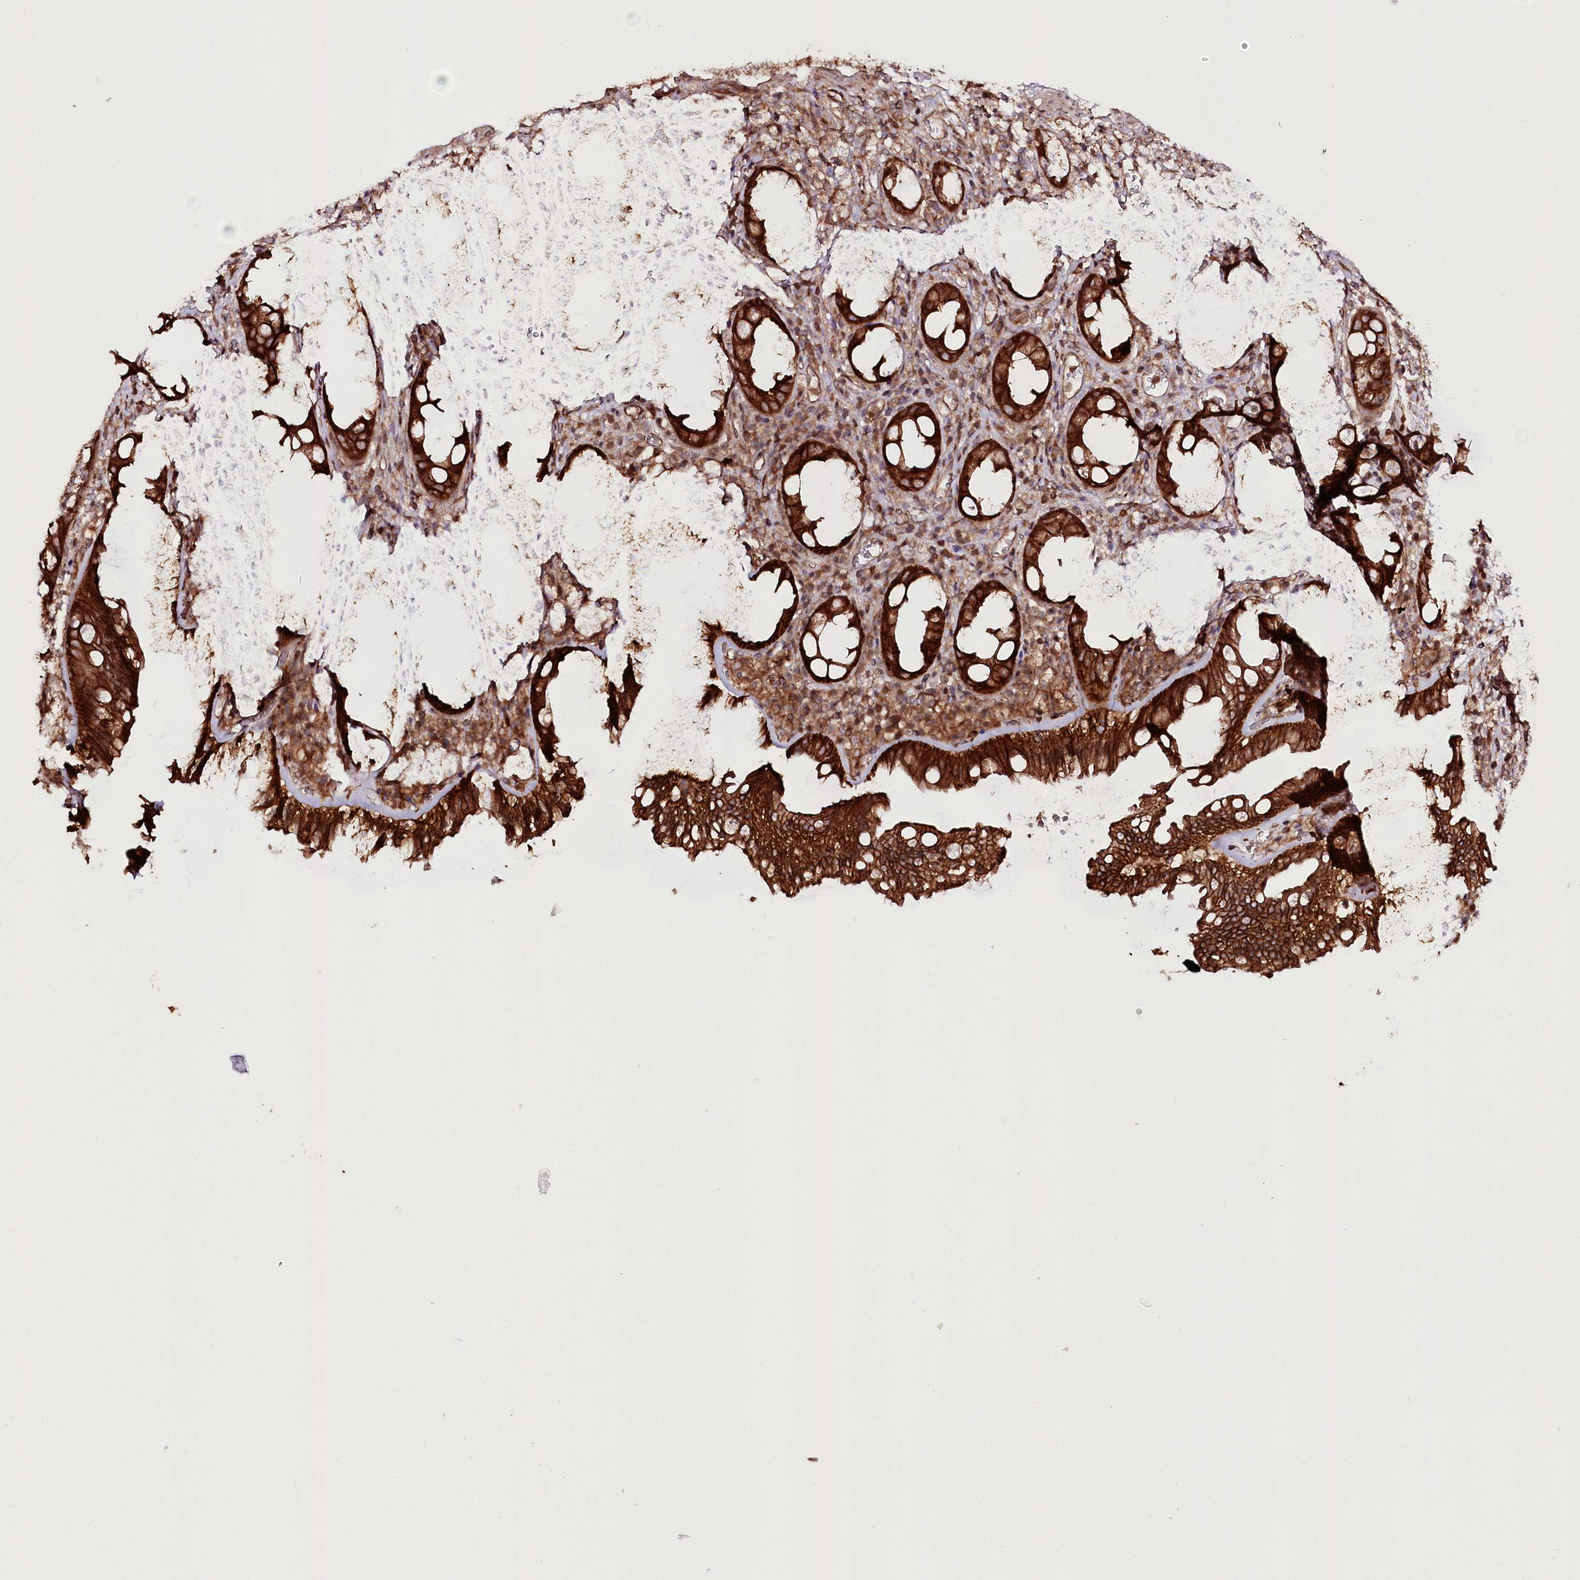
{"staining": {"intensity": "strong", "quantity": ">75%", "location": "cytoplasmic/membranous"}, "tissue": "rectum", "cell_type": "Glandular cells", "image_type": "normal", "snomed": [{"axis": "morphology", "description": "Normal tissue, NOS"}, {"axis": "topography", "description": "Rectum"}], "caption": "This photomicrograph shows normal rectum stained with immunohistochemistry (IHC) to label a protein in brown. The cytoplasmic/membranous of glandular cells show strong positivity for the protein. Nuclei are counter-stained blue.", "gene": "DHX29", "patient": {"sex": "female", "age": 57}}